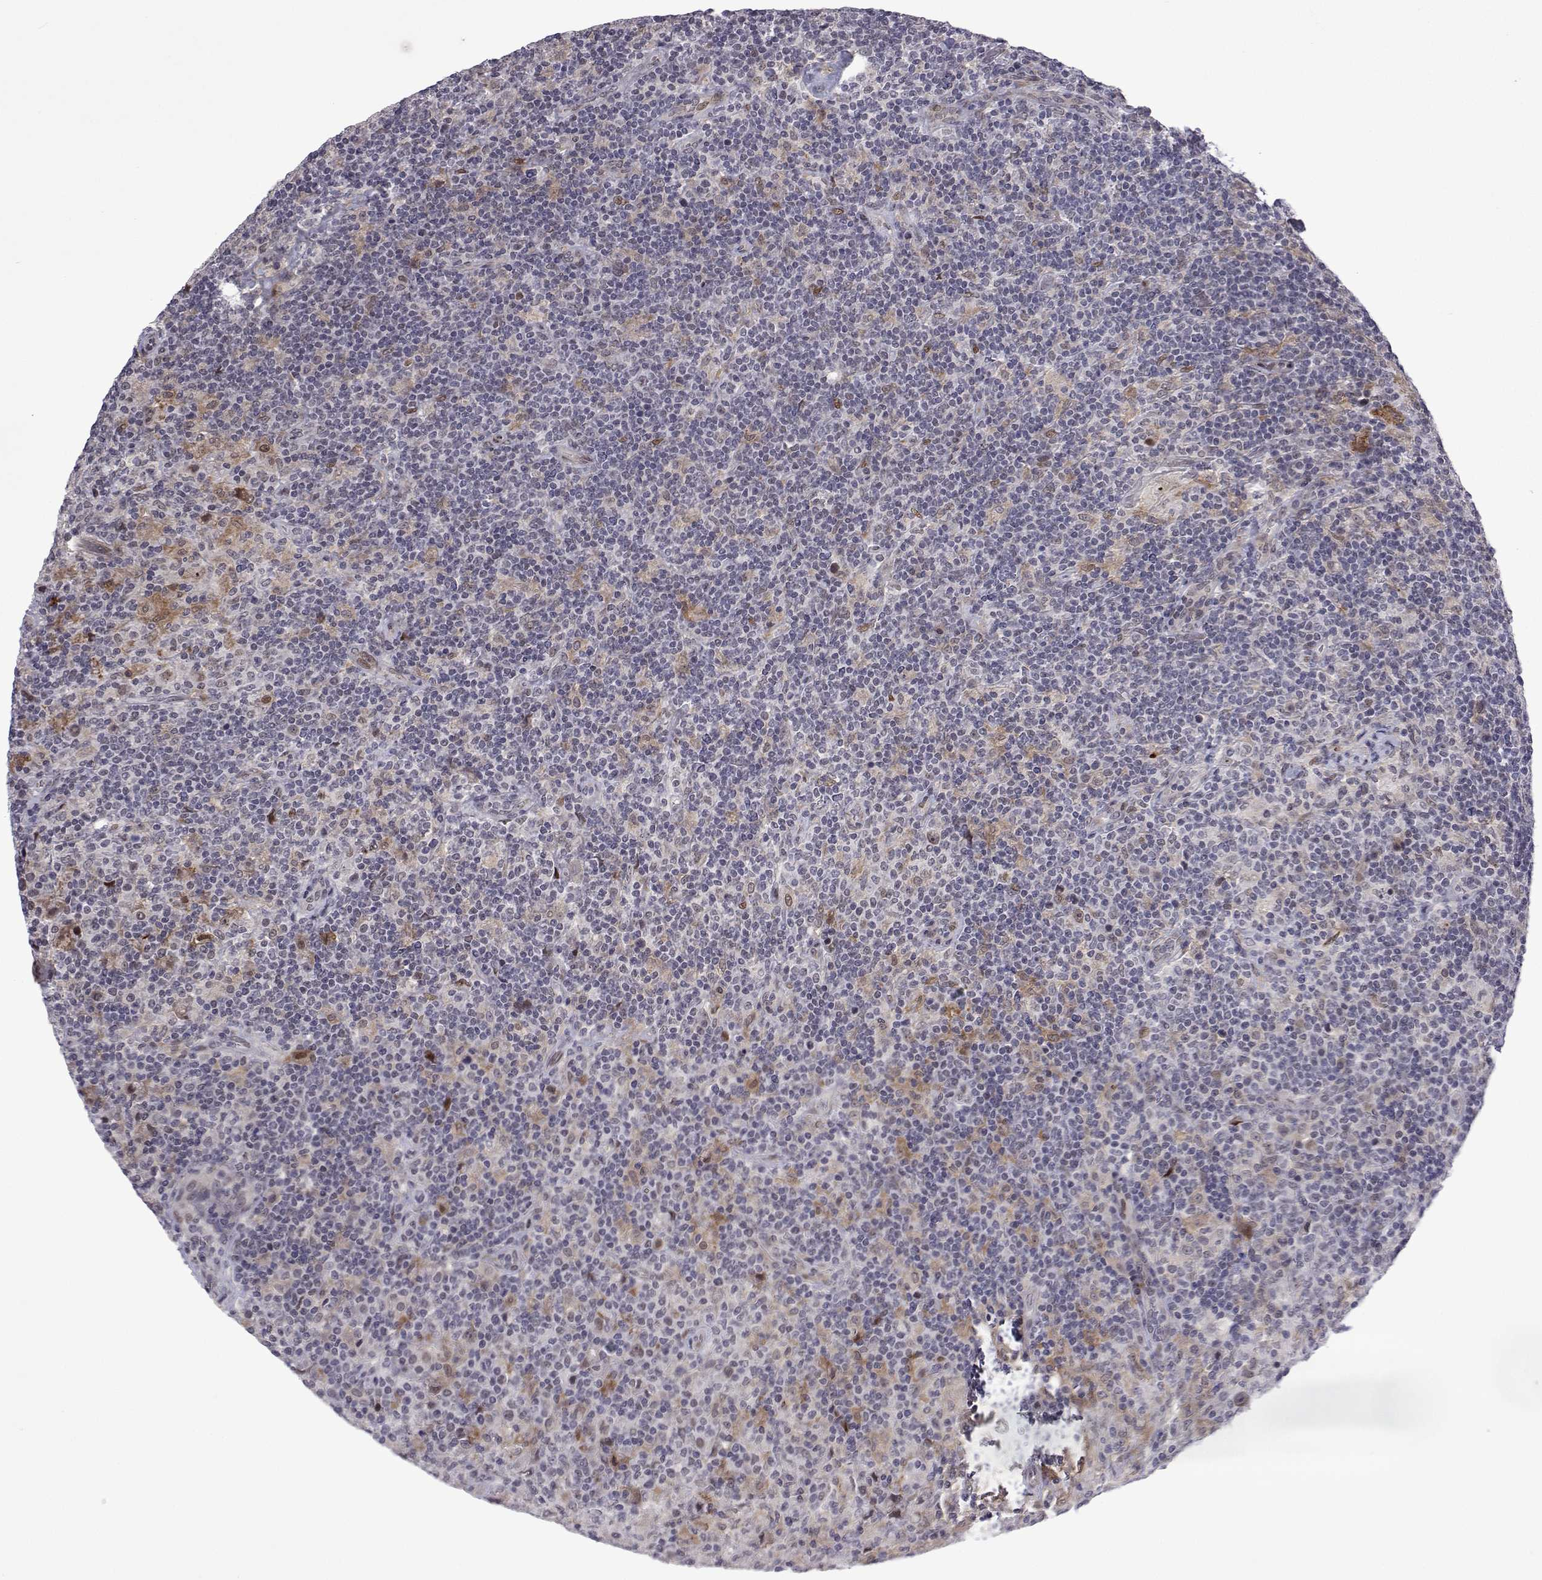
{"staining": {"intensity": "moderate", "quantity": "<25%", "location": "nuclear"}, "tissue": "lymphoma", "cell_type": "Tumor cells", "image_type": "cancer", "snomed": [{"axis": "morphology", "description": "Hodgkin's disease, NOS"}, {"axis": "topography", "description": "Lymph node"}], "caption": "Hodgkin's disease was stained to show a protein in brown. There is low levels of moderate nuclear staining in approximately <25% of tumor cells. The staining was performed using DAB (3,3'-diaminobenzidine) to visualize the protein expression in brown, while the nuclei were stained in blue with hematoxylin (Magnification: 20x).", "gene": "EFCAB3", "patient": {"sex": "male", "age": 70}}